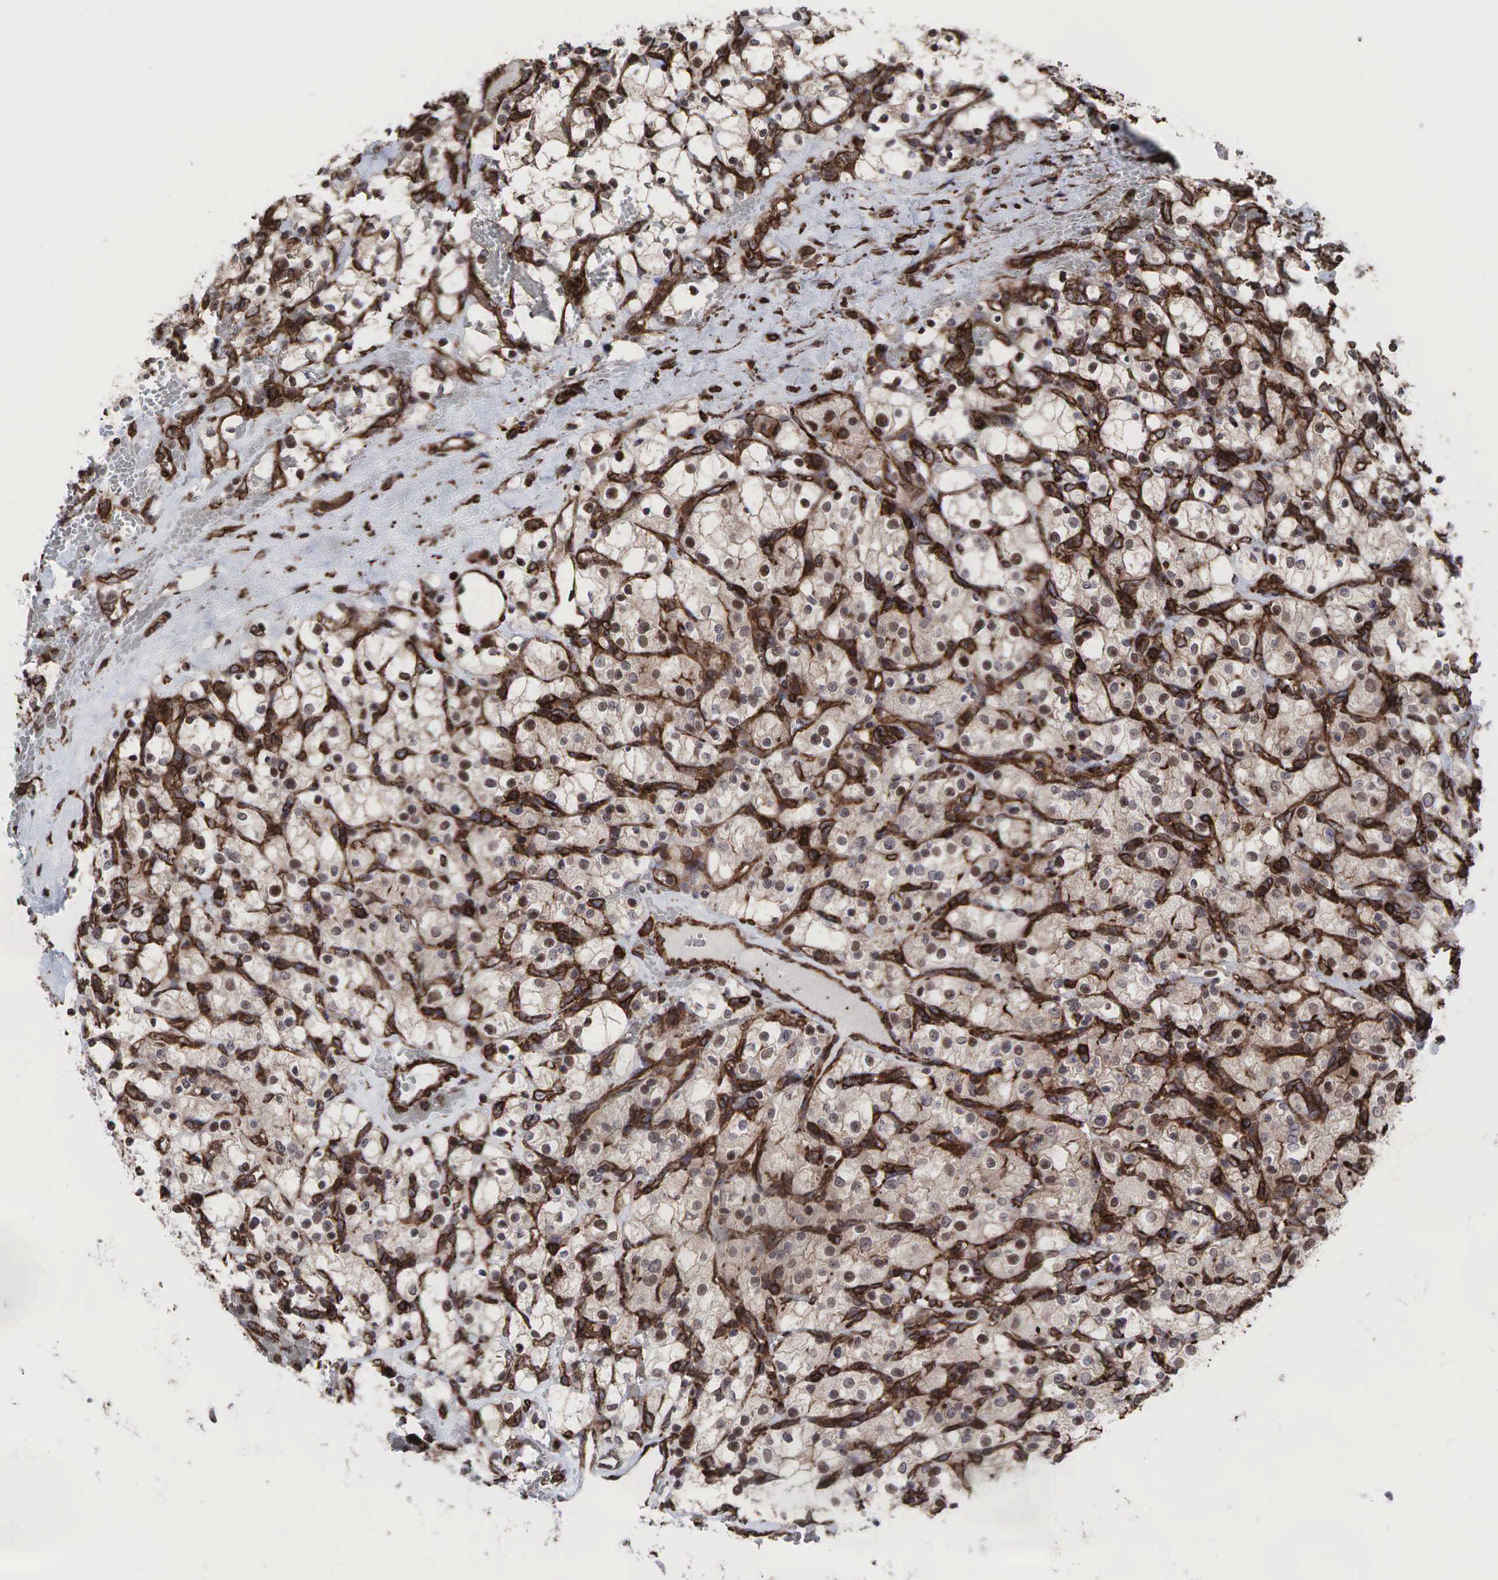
{"staining": {"intensity": "weak", "quantity": ">75%", "location": "cytoplasmic/membranous"}, "tissue": "renal cancer", "cell_type": "Tumor cells", "image_type": "cancer", "snomed": [{"axis": "morphology", "description": "Adenocarcinoma, NOS"}, {"axis": "topography", "description": "Kidney"}], "caption": "Protein staining of renal cancer tissue reveals weak cytoplasmic/membranous staining in about >75% of tumor cells.", "gene": "GPRASP1", "patient": {"sex": "female", "age": 83}}